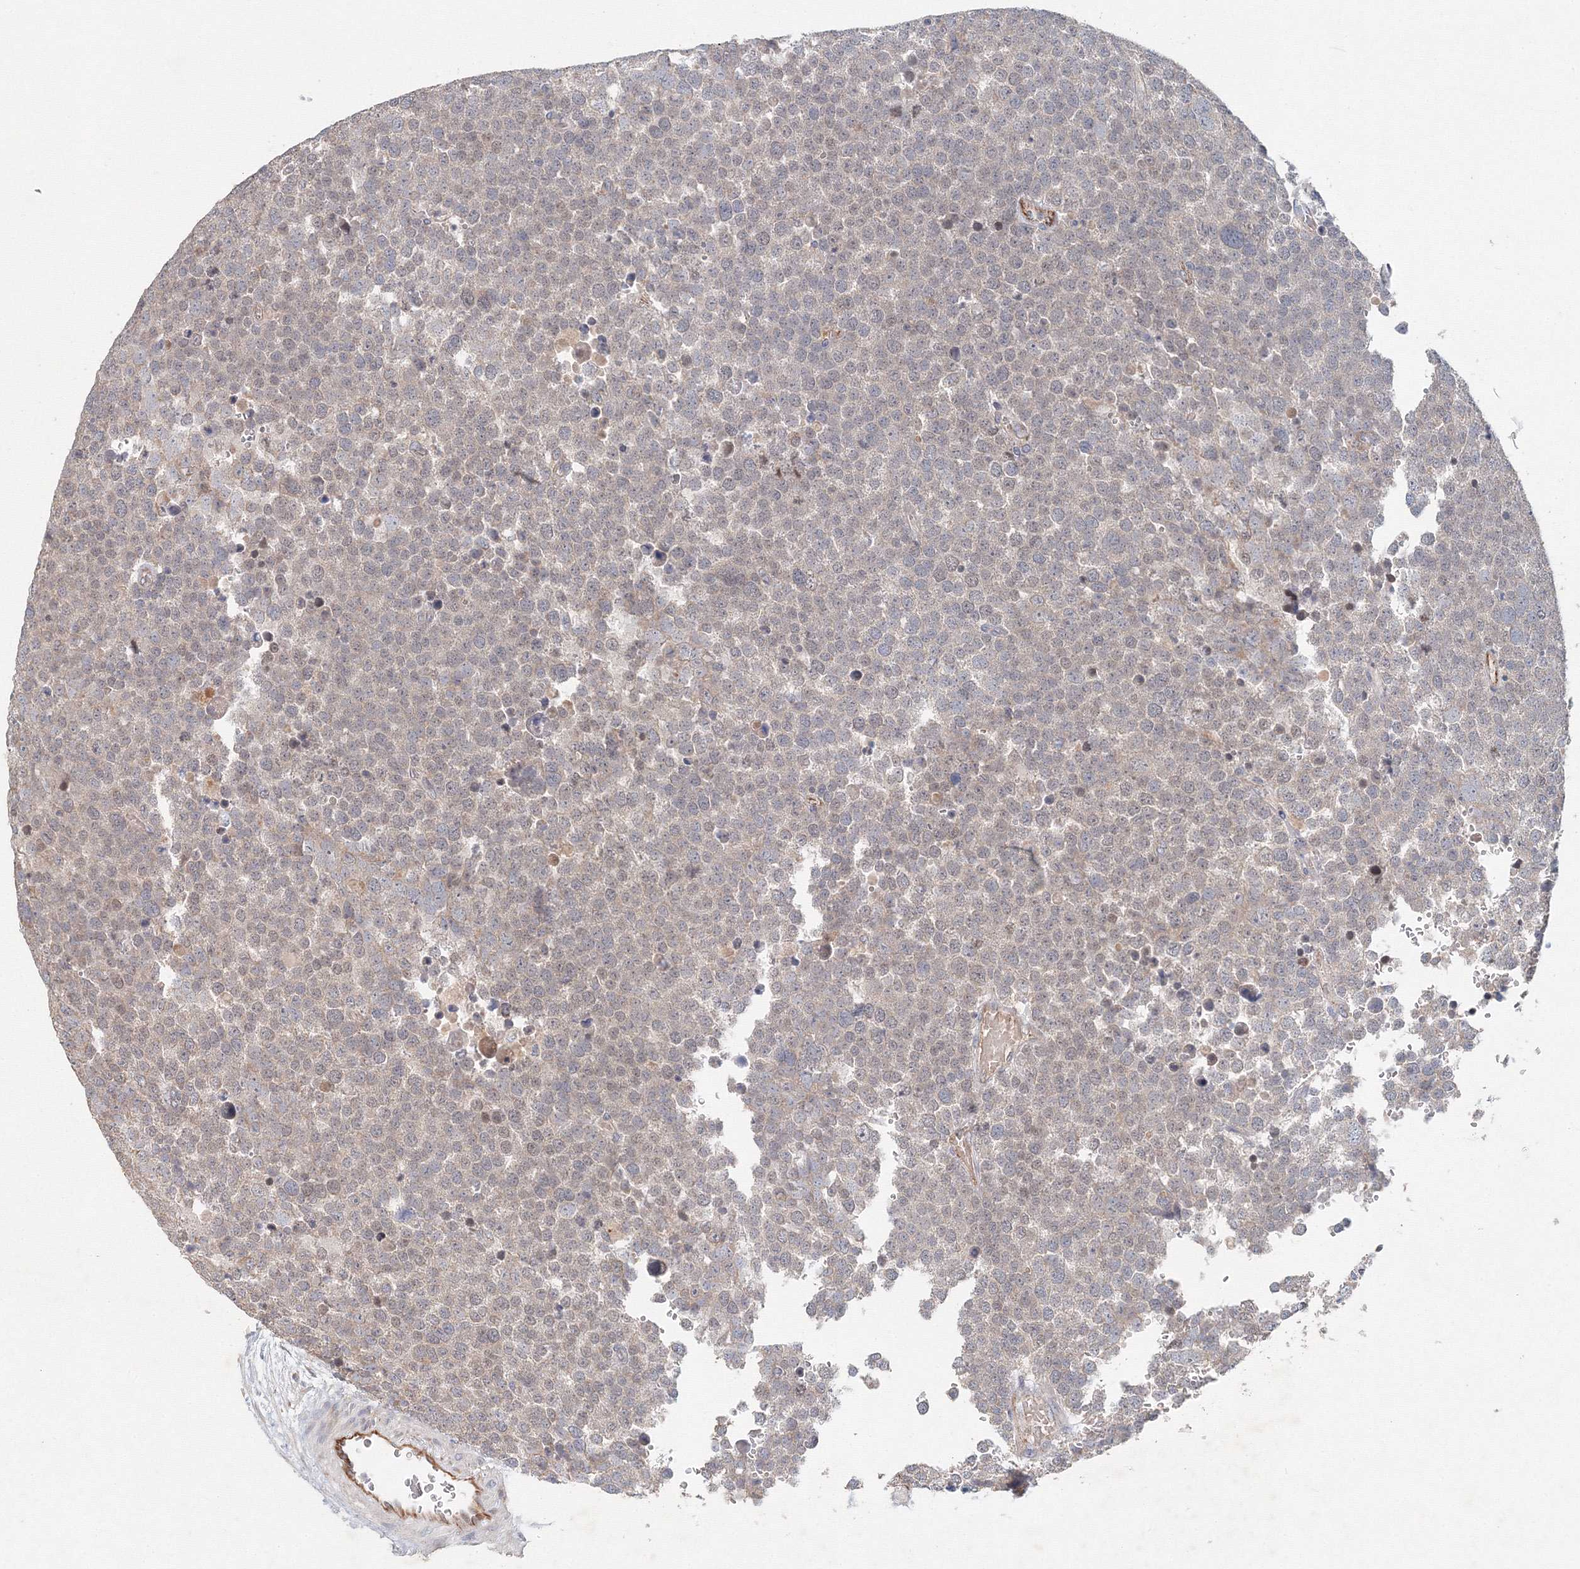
{"staining": {"intensity": "weak", "quantity": "<25%", "location": "cytoplasmic/membranous"}, "tissue": "testis cancer", "cell_type": "Tumor cells", "image_type": "cancer", "snomed": [{"axis": "morphology", "description": "Seminoma, NOS"}, {"axis": "topography", "description": "Testis"}], "caption": "IHC histopathology image of testis cancer stained for a protein (brown), which displays no staining in tumor cells.", "gene": "WDR49", "patient": {"sex": "male", "age": 71}}